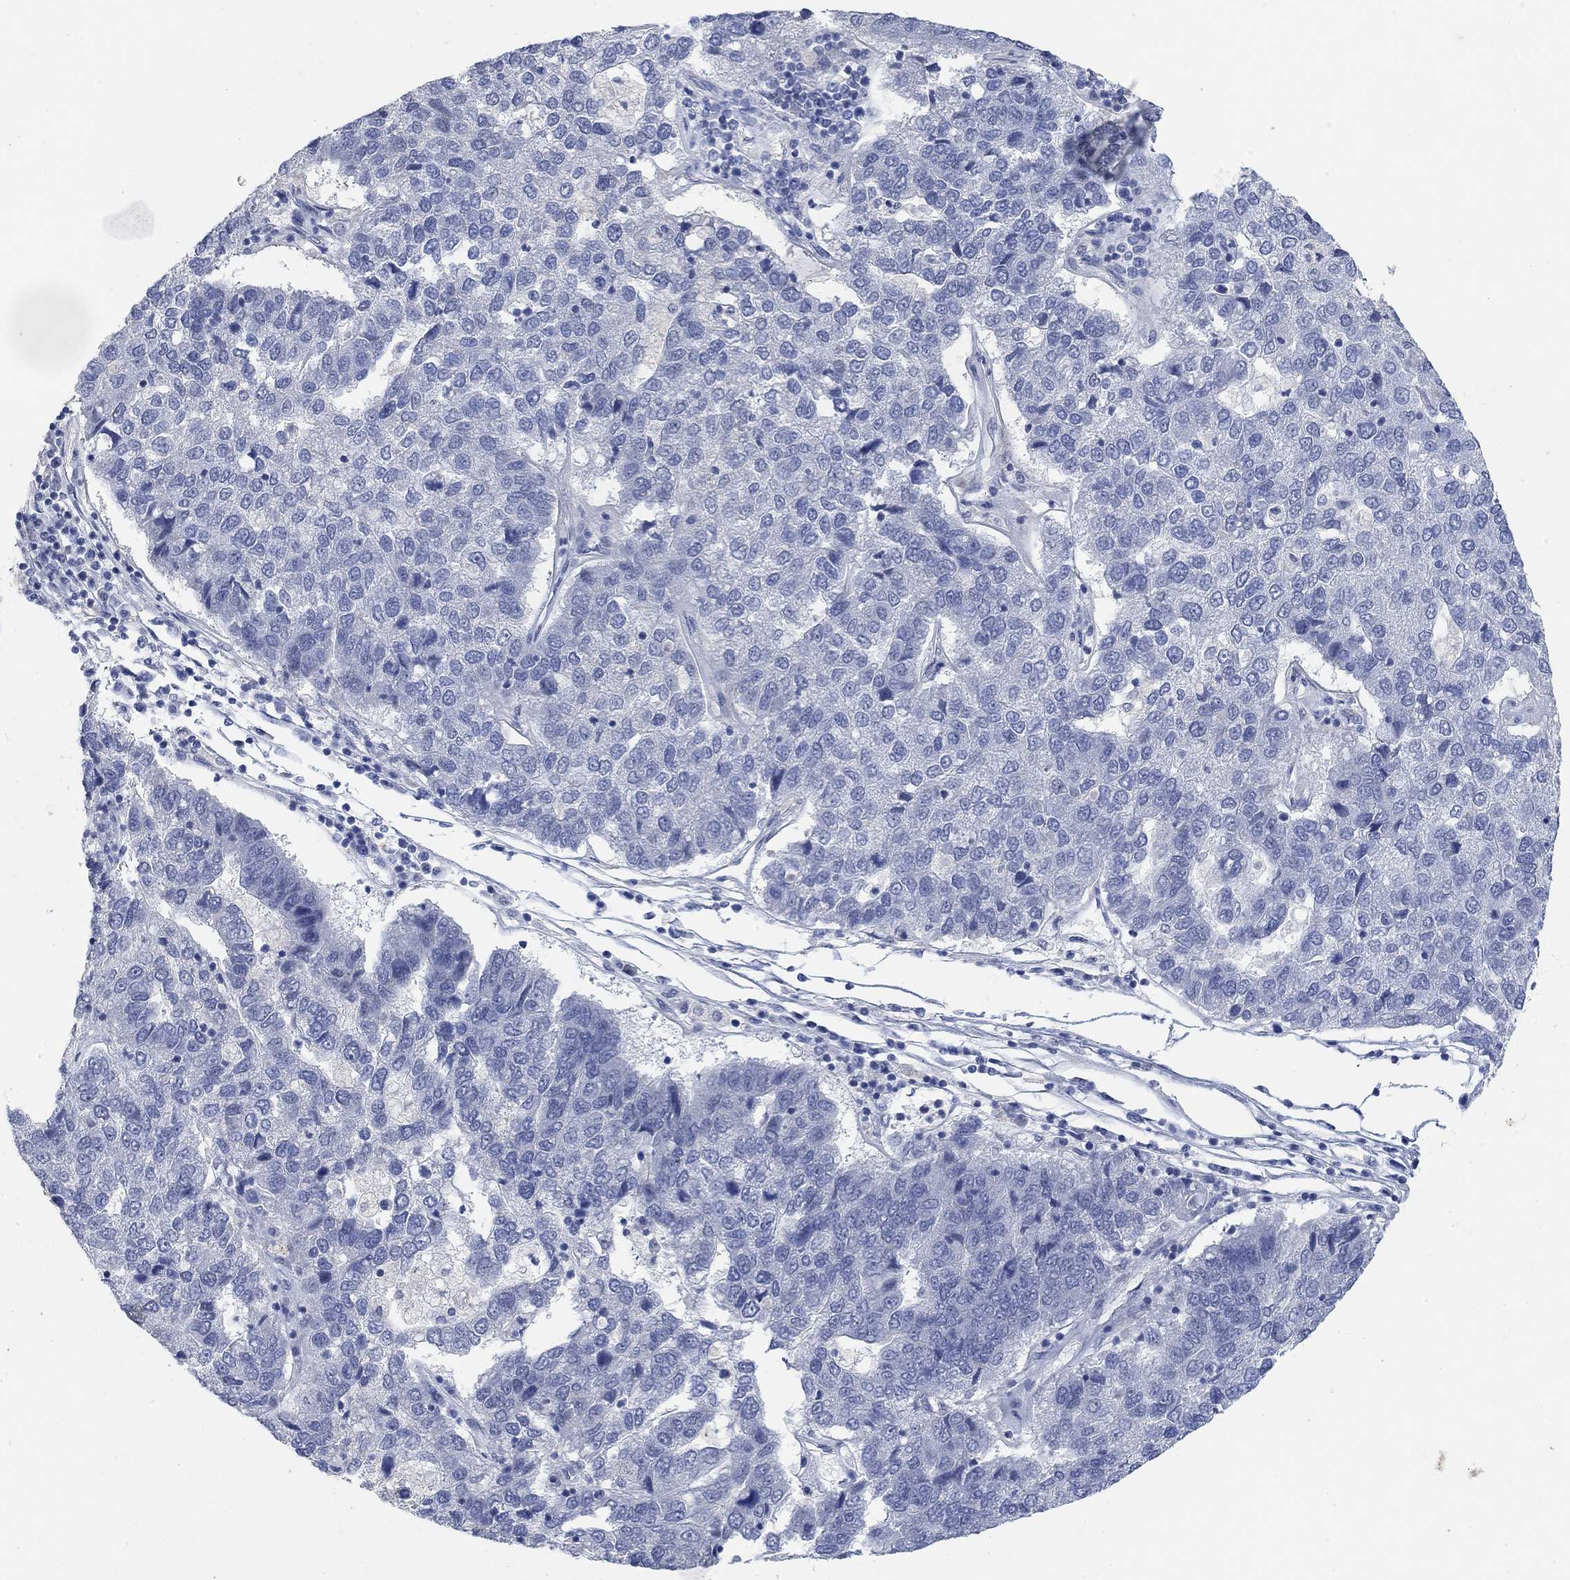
{"staining": {"intensity": "negative", "quantity": "none", "location": "none"}, "tissue": "pancreatic cancer", "cell_type": "Tumor cells", "image_type": "cancer", "snomed": [{"axis": "morphology", "description": "Adenocarcinoma, NOS"}, {"axis": "topography", "description": "Pancreas"}], "caption": "High magnification brightfield microscopy of pancreatic adenocarcinoma stained with DAB (brown) and counterstained with hematoxylin (blue): tumor cells show no significant expression.", "gene": "VAT1L", "patient": {"sex": "female", "age": 61}}